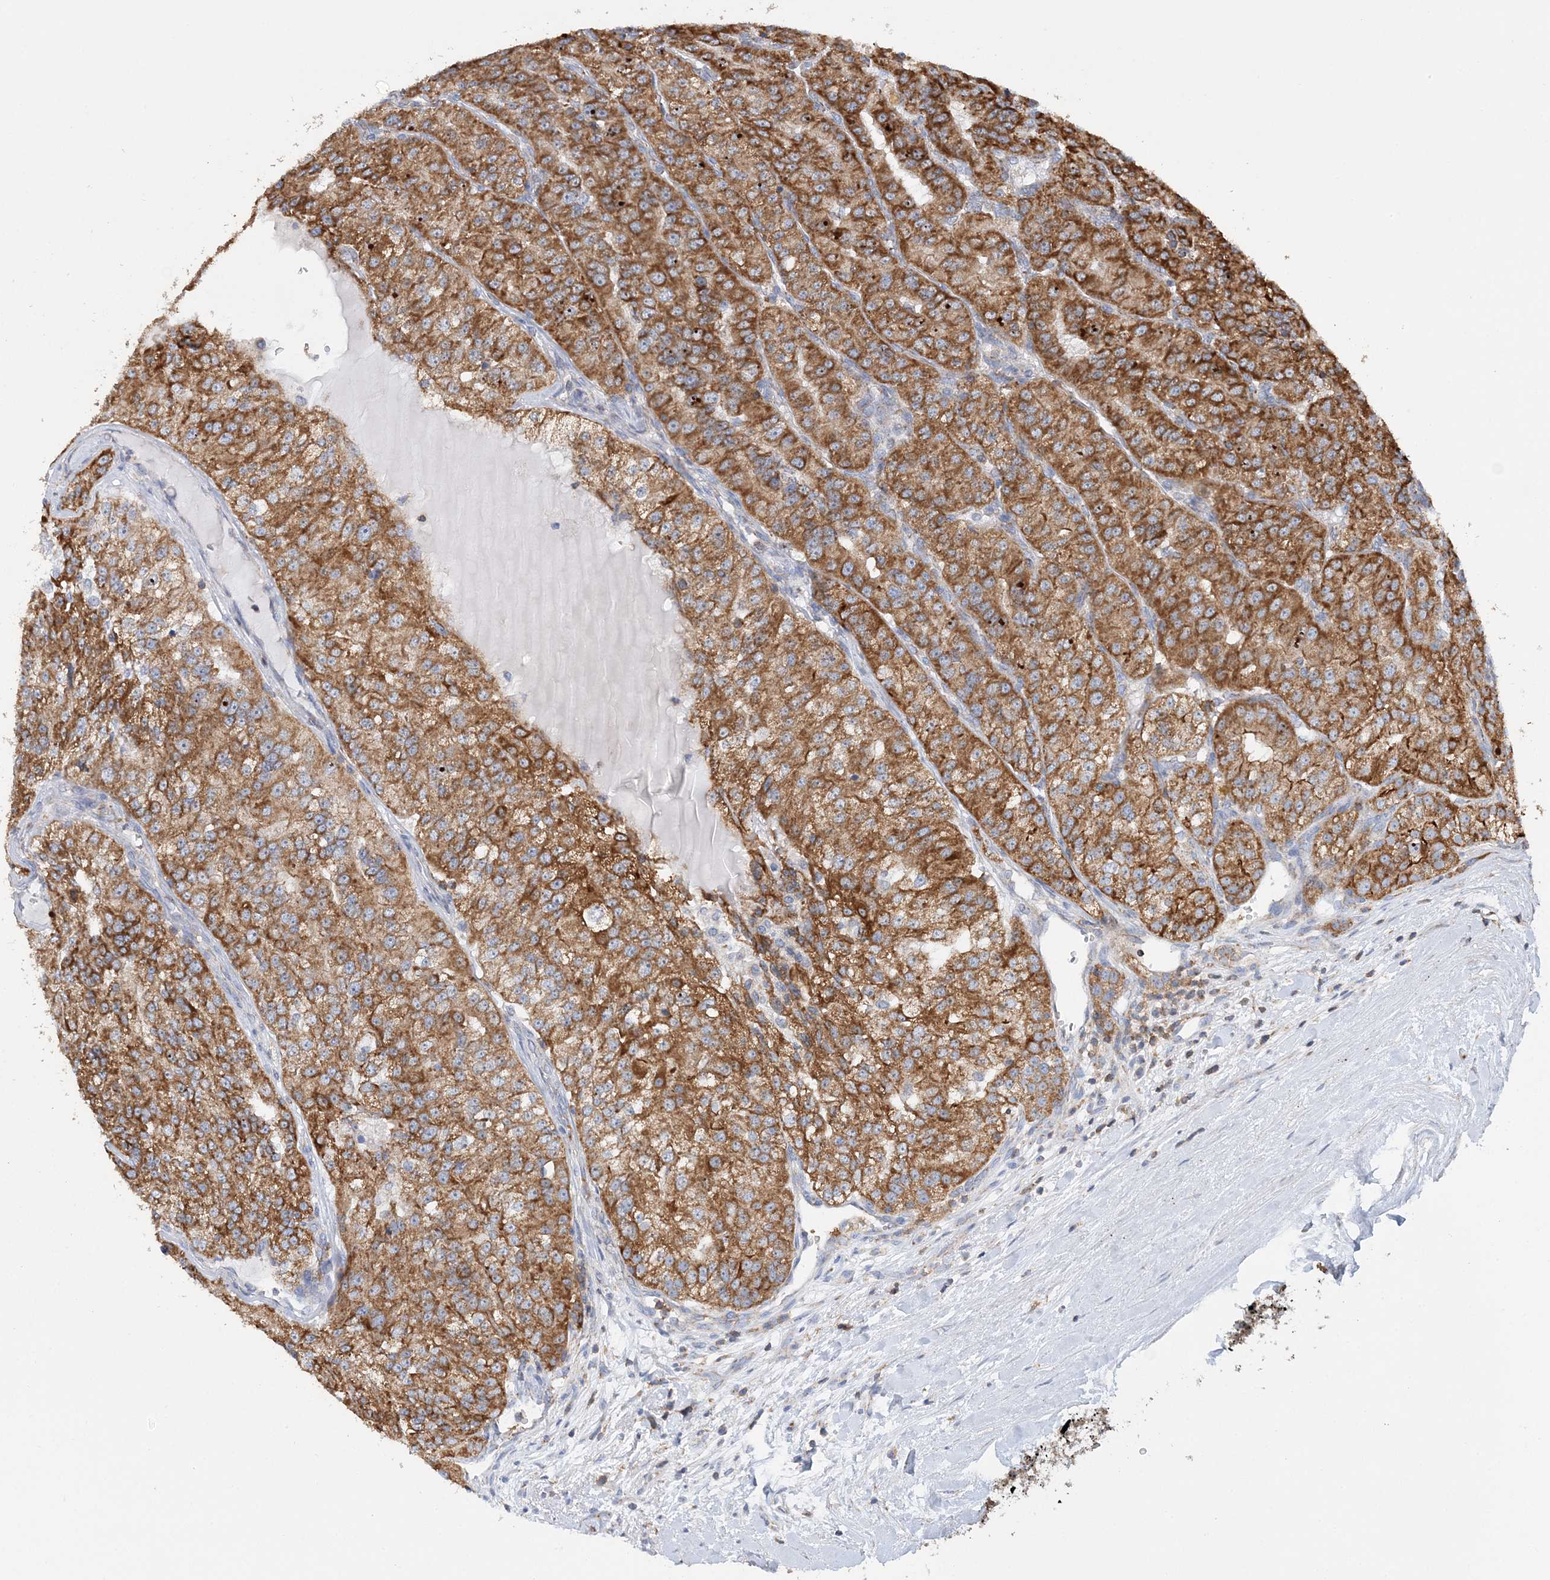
{"staining": {"intensity": "moderate", "quantity": ">75%", "location": "cytoplasmic/membranous"}, "tissue": "renal cancer", "cell_type": "Tumor cells", "image_type": "cancer", "snomed": [{"axis": "morphology", "description": "Adenocarcinoma, NOS"}, {"axis": "topography", "description": "Kidney"}], "caption": "Tumor cells exhibit medium levels of moderate cytoplasmic/membranous positivity in about >75% of cells in human renal cancer. (DAB IHC with brightfield microscopy, high magnification).", "gene": "TTC32", "patient": {"sex": "female", "age": 63}}